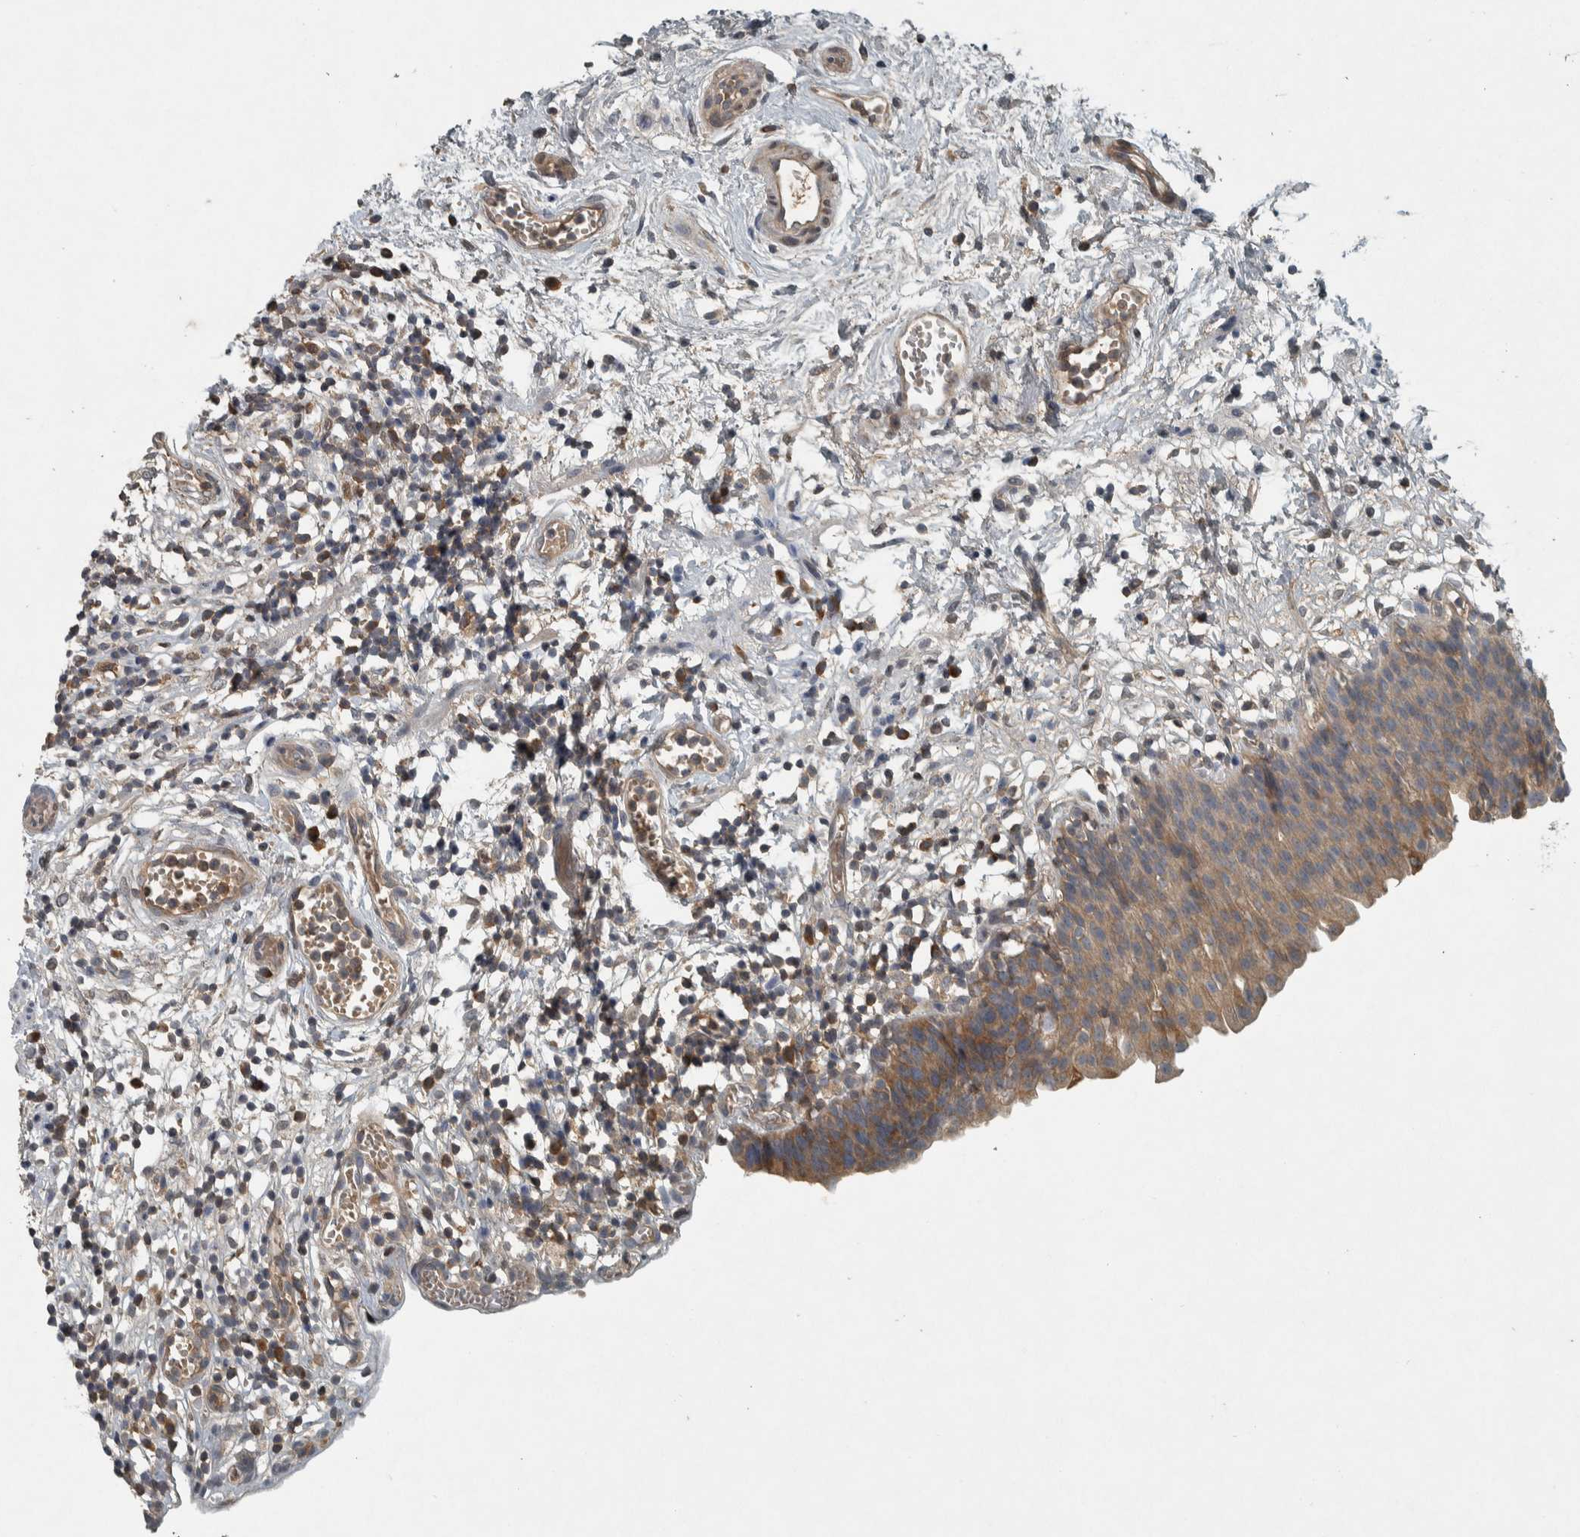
{"staining": {"intensity": "weak", "quantity": ">75%", "location": "cytoplasmic/membranous"}, "tissue": "urinary bladder", "cell_type": "Urothelial cells", "image_type": "normal", "snomed": [{"axis": "morphology", "description": "Normal tissue, NOS"}, {"axis": "topography", "description": "Urinary bladder"}], "caption": "An image of human urinary bladder stained for a protein shows weak cytoplasmic/membranous brown staining in urothelial cells. (Brightfield microscopy of DAB IHC at high magnification).", "gene": "CLCN2", "patient": {"sex": "male", "age": 37}}